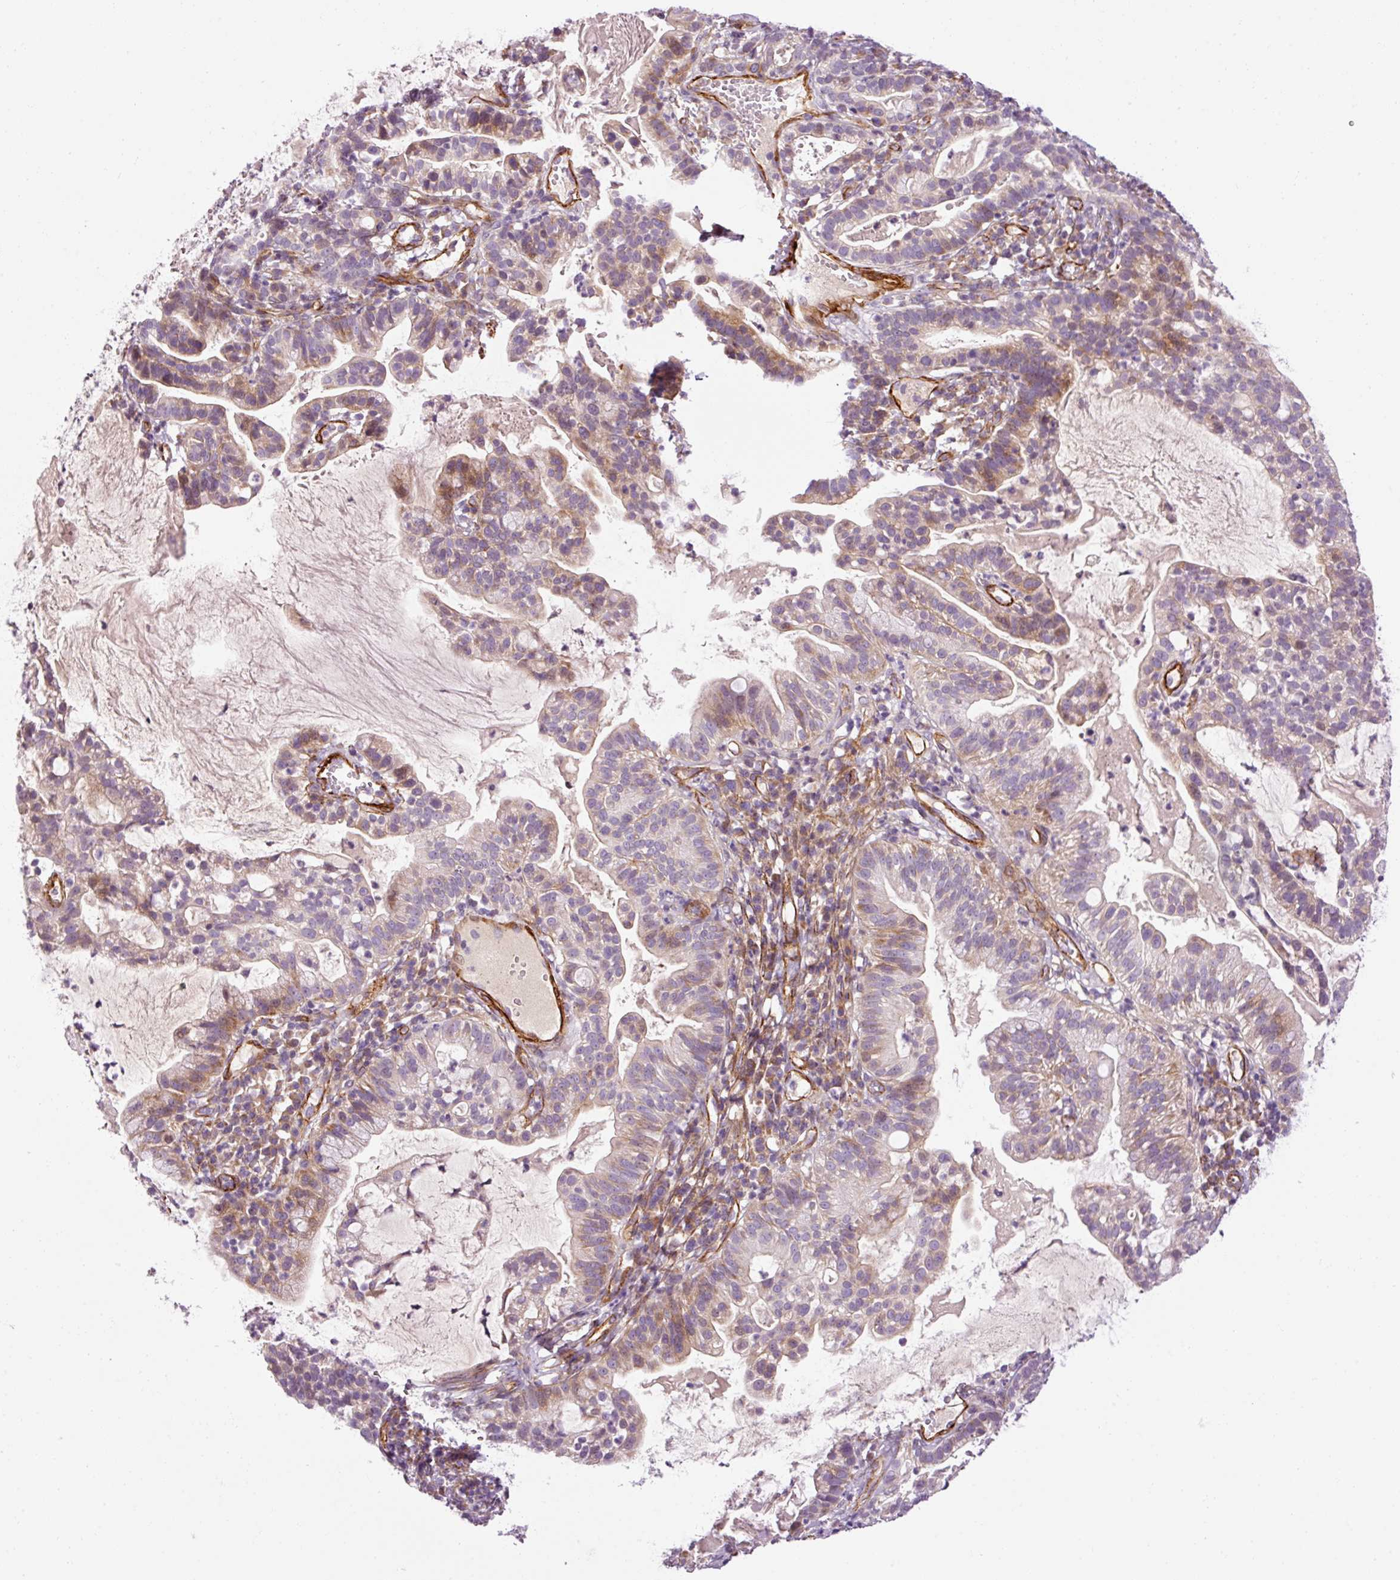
{"staining": {"intensity": "weak", "quantity": "<25%", "location": "cytoplasmic/membranous"}, "tissue": "cervical cancer", "cell_type": "Tumor cells", "image_type": "cancer", "snomed": [{"axis": "morphology", "description": "Adenocarcinoma, NOS"}, {"axis": "topography", "description": "Cervix"}], "caption": "Tumor cells are negative for protein expression in human cervical cancer.", "gene": "ANKRD20A1", "patient": {"sex": "female", "age": 41}}